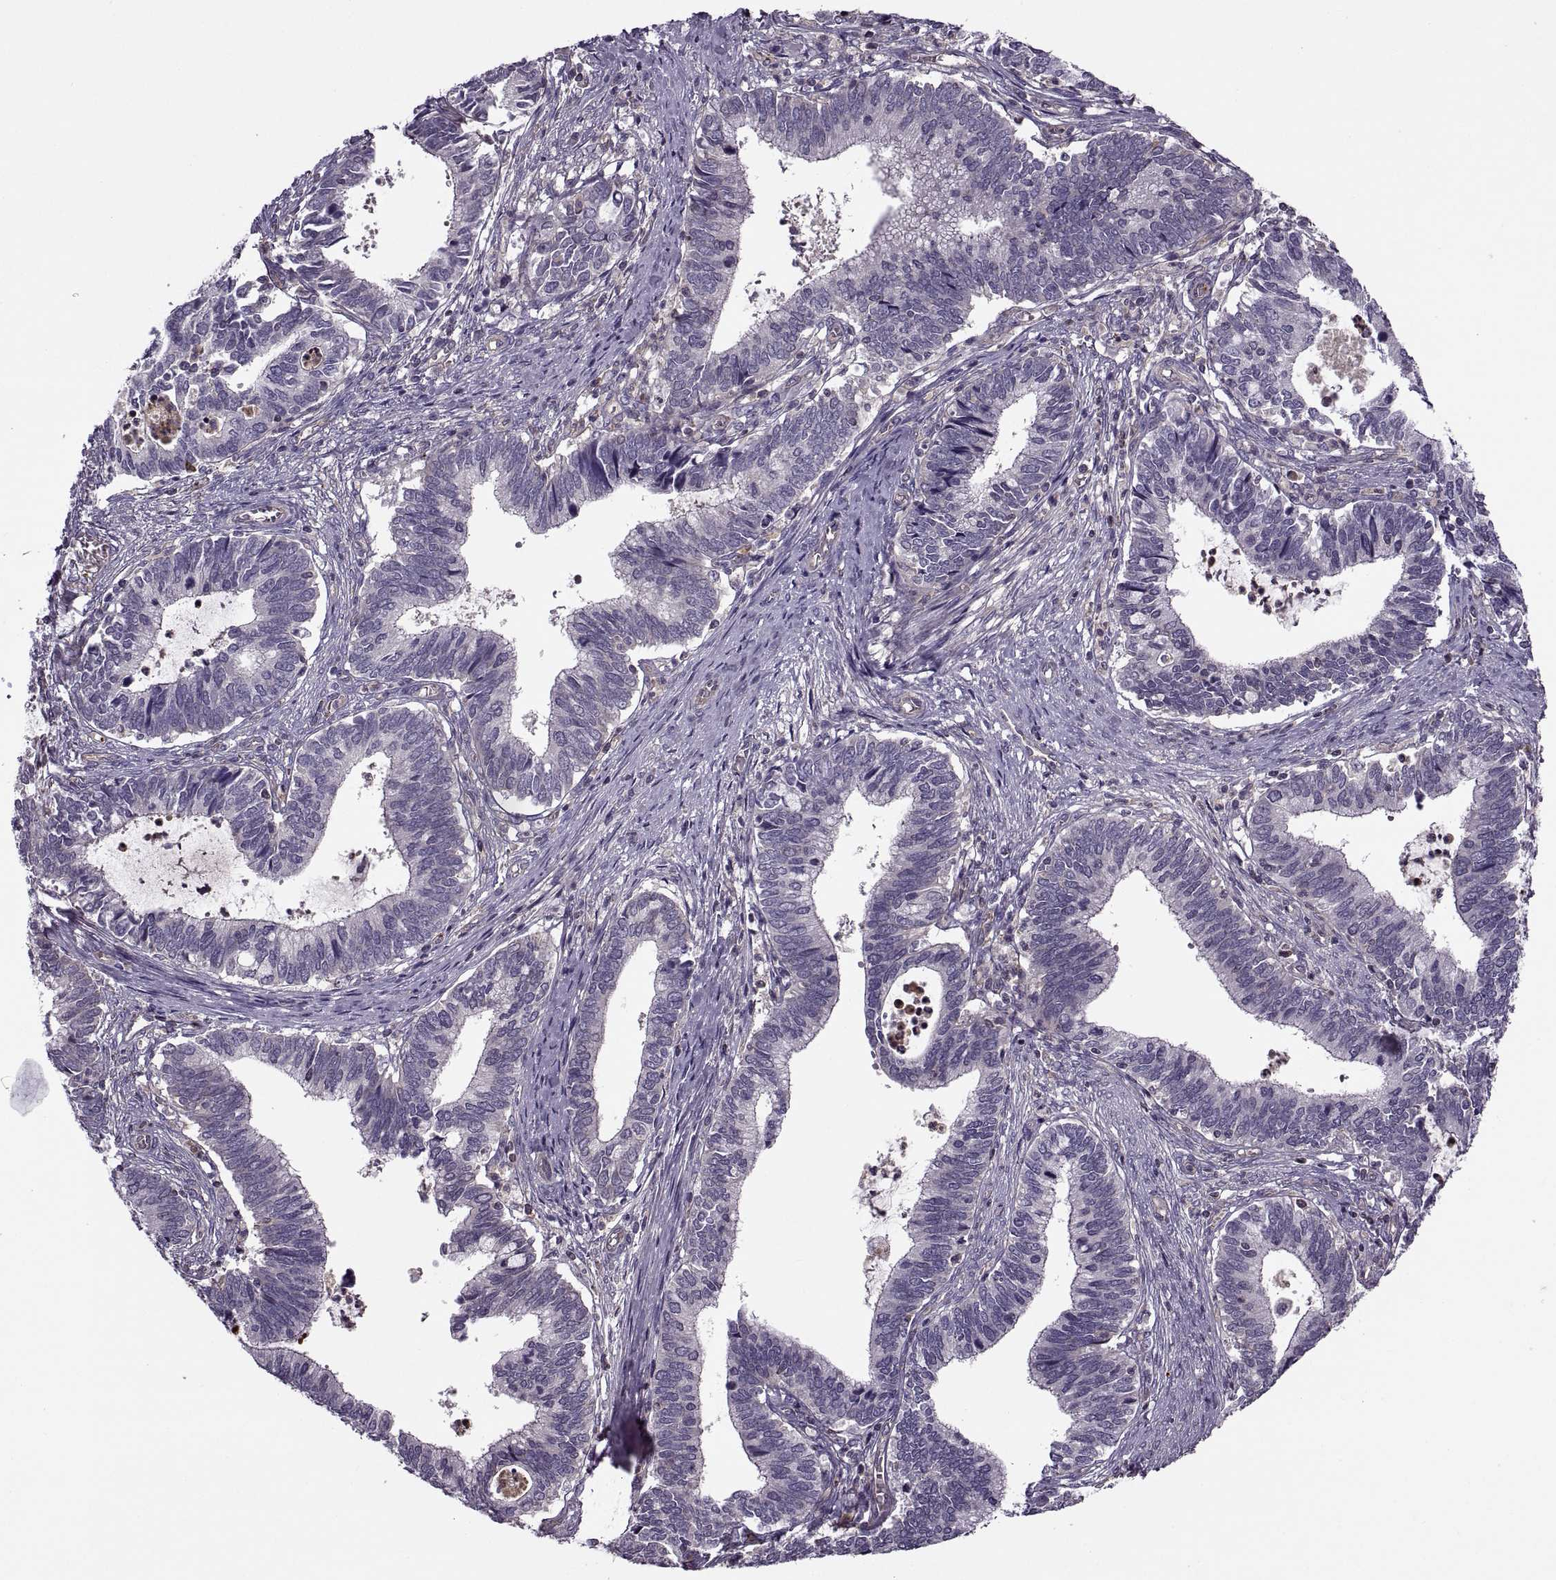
{"staining": {"intensity": "negative", "quantity": "none", "location": "none"}, "tissue": "cervical cancer", "cell_type": "Tumor cells", "image_type": "cancer", "snomed": [{"axis": "morphology", "description": "Adenocarcinoma, NOS"}, {"axis": "topography", "description": "Cervix"}], "caption": "Cervical cancer stained for a protein using IHC displays no positivity tumor cells.", "gene": "SLC2A3", "patient": {"sex": "female", "age": 42}}